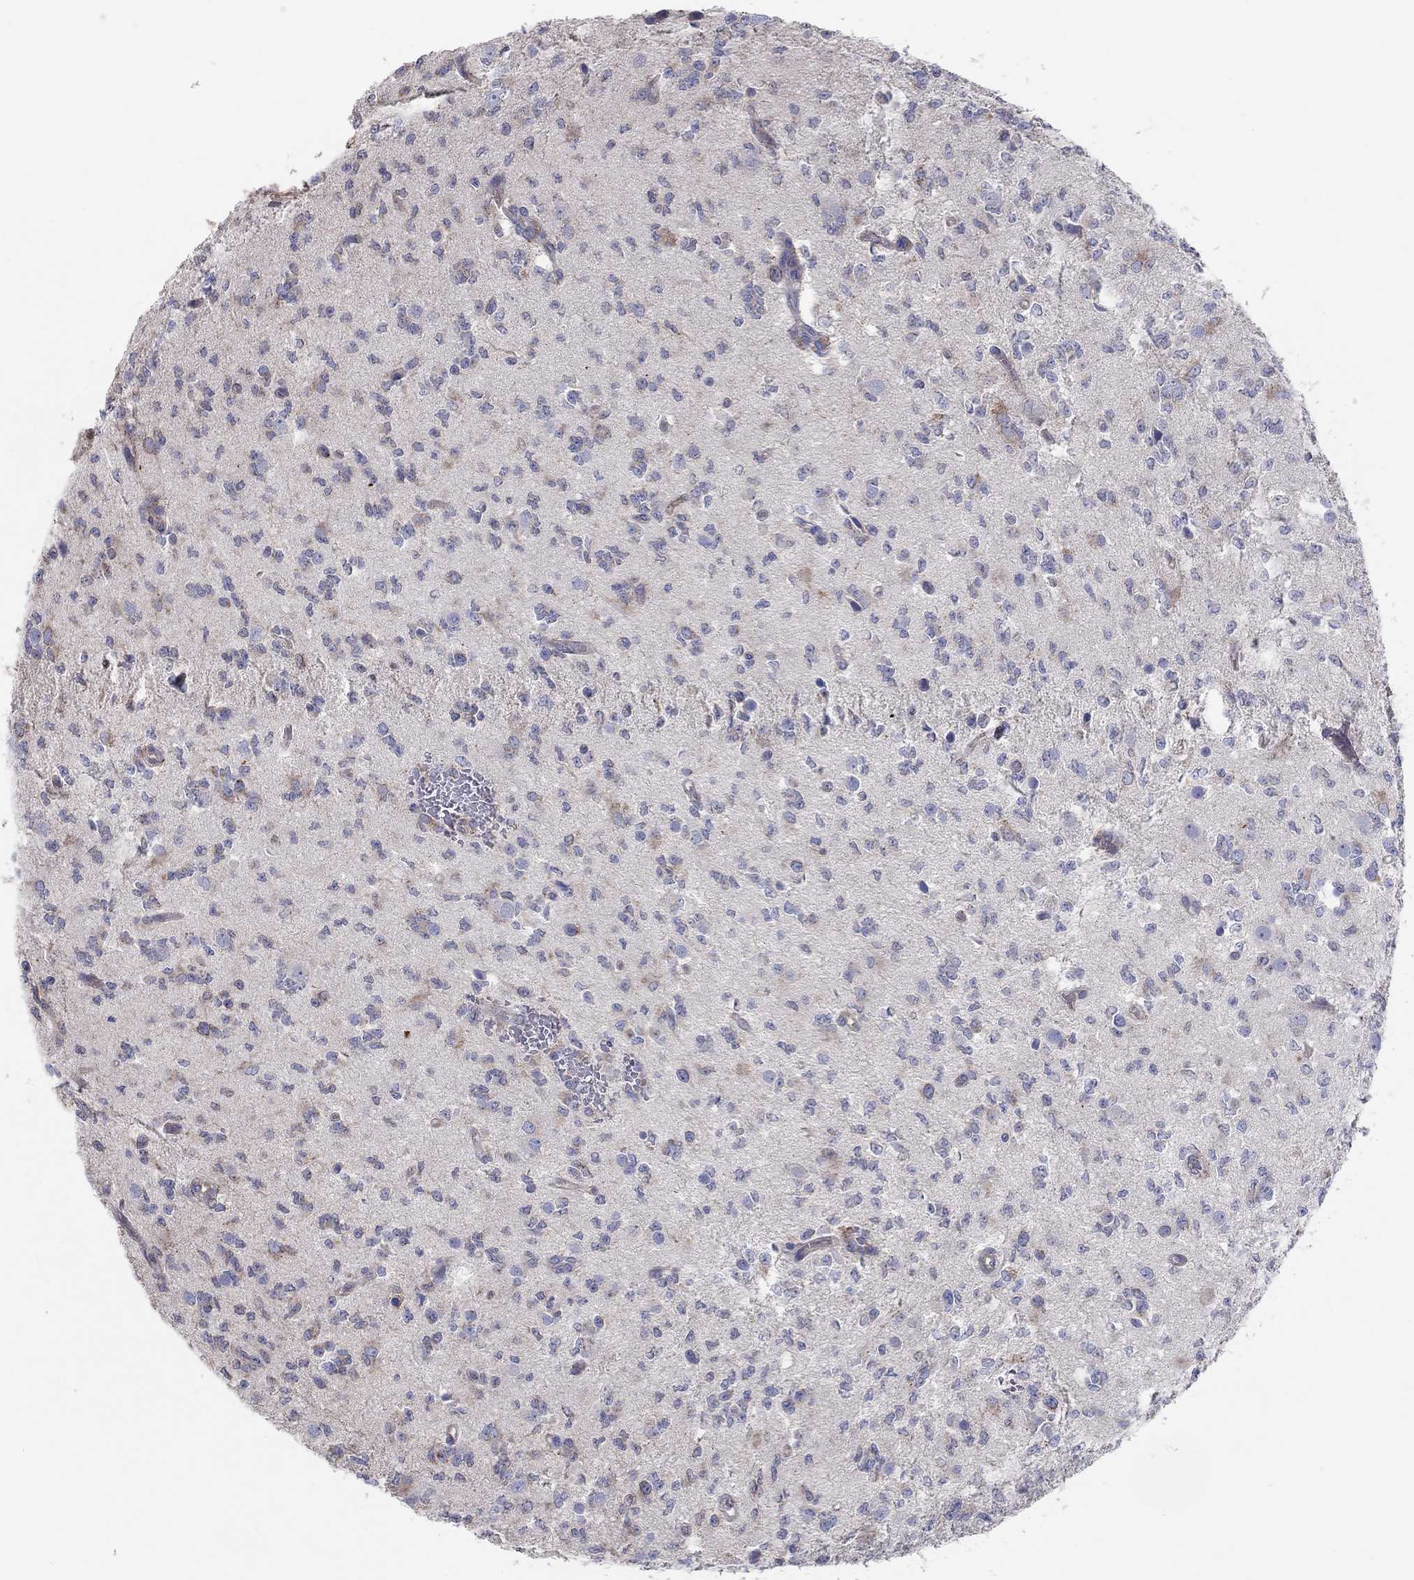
{"staining": {"intensity": "moderate", "quantity": "<25%", "location": "cytoplasmic/membranous"}, "tissue": "glioma", "cell_type": "Tumor cells", "image_type": "cancer", "snomed": [{"axis": "morphology", "description": "Glioma, malignant, Low grade"}, {"axis": "topography", "description": "Brain"}], "caption": "Immunohistochemical staining of malignant low-grade glioma demonstrates low levels of moderate cytoplasmic/membranous positivity in about <25% of tumor cells.", "gene": "BCO2", "patient": {"sex": "female", "age": 45}}